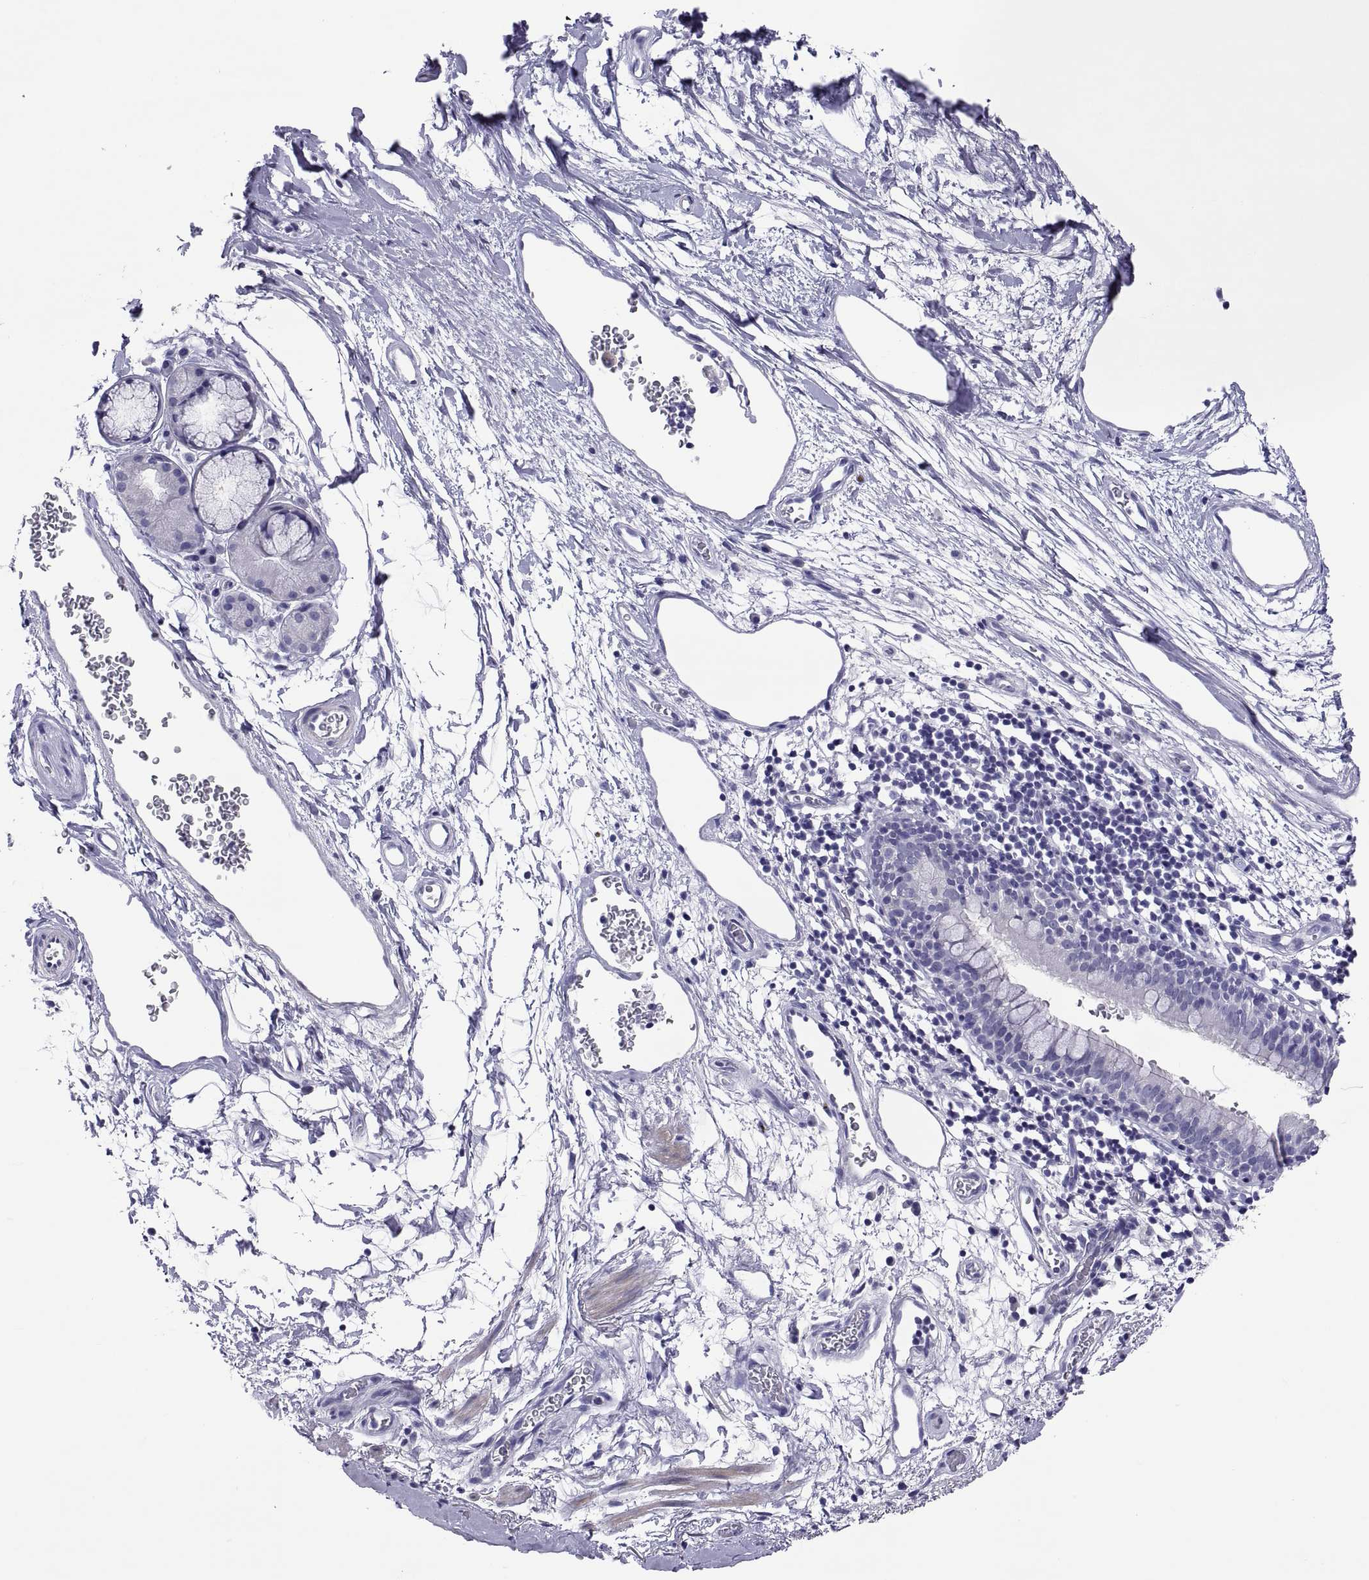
{"staining": {"intensity": "negative", "quantity": "none", "location": "none"}, "tissue": "bronchus", "cell_type": "Respiratory epithelial cells", "image_type": "normal", "snomed": [{"axis": "morphology", "description": "Normal tissue, NOS"}, {"axis": "topography", "description": "Cartilage tissue"}, {"axis": "topography", "description": "Bronchus"}], "caption": "Respiratory epithelial cells show no significant expression in benign bronchus.", "gene": "BSPH1", "patient": {"sex": "male", "age": 58}}